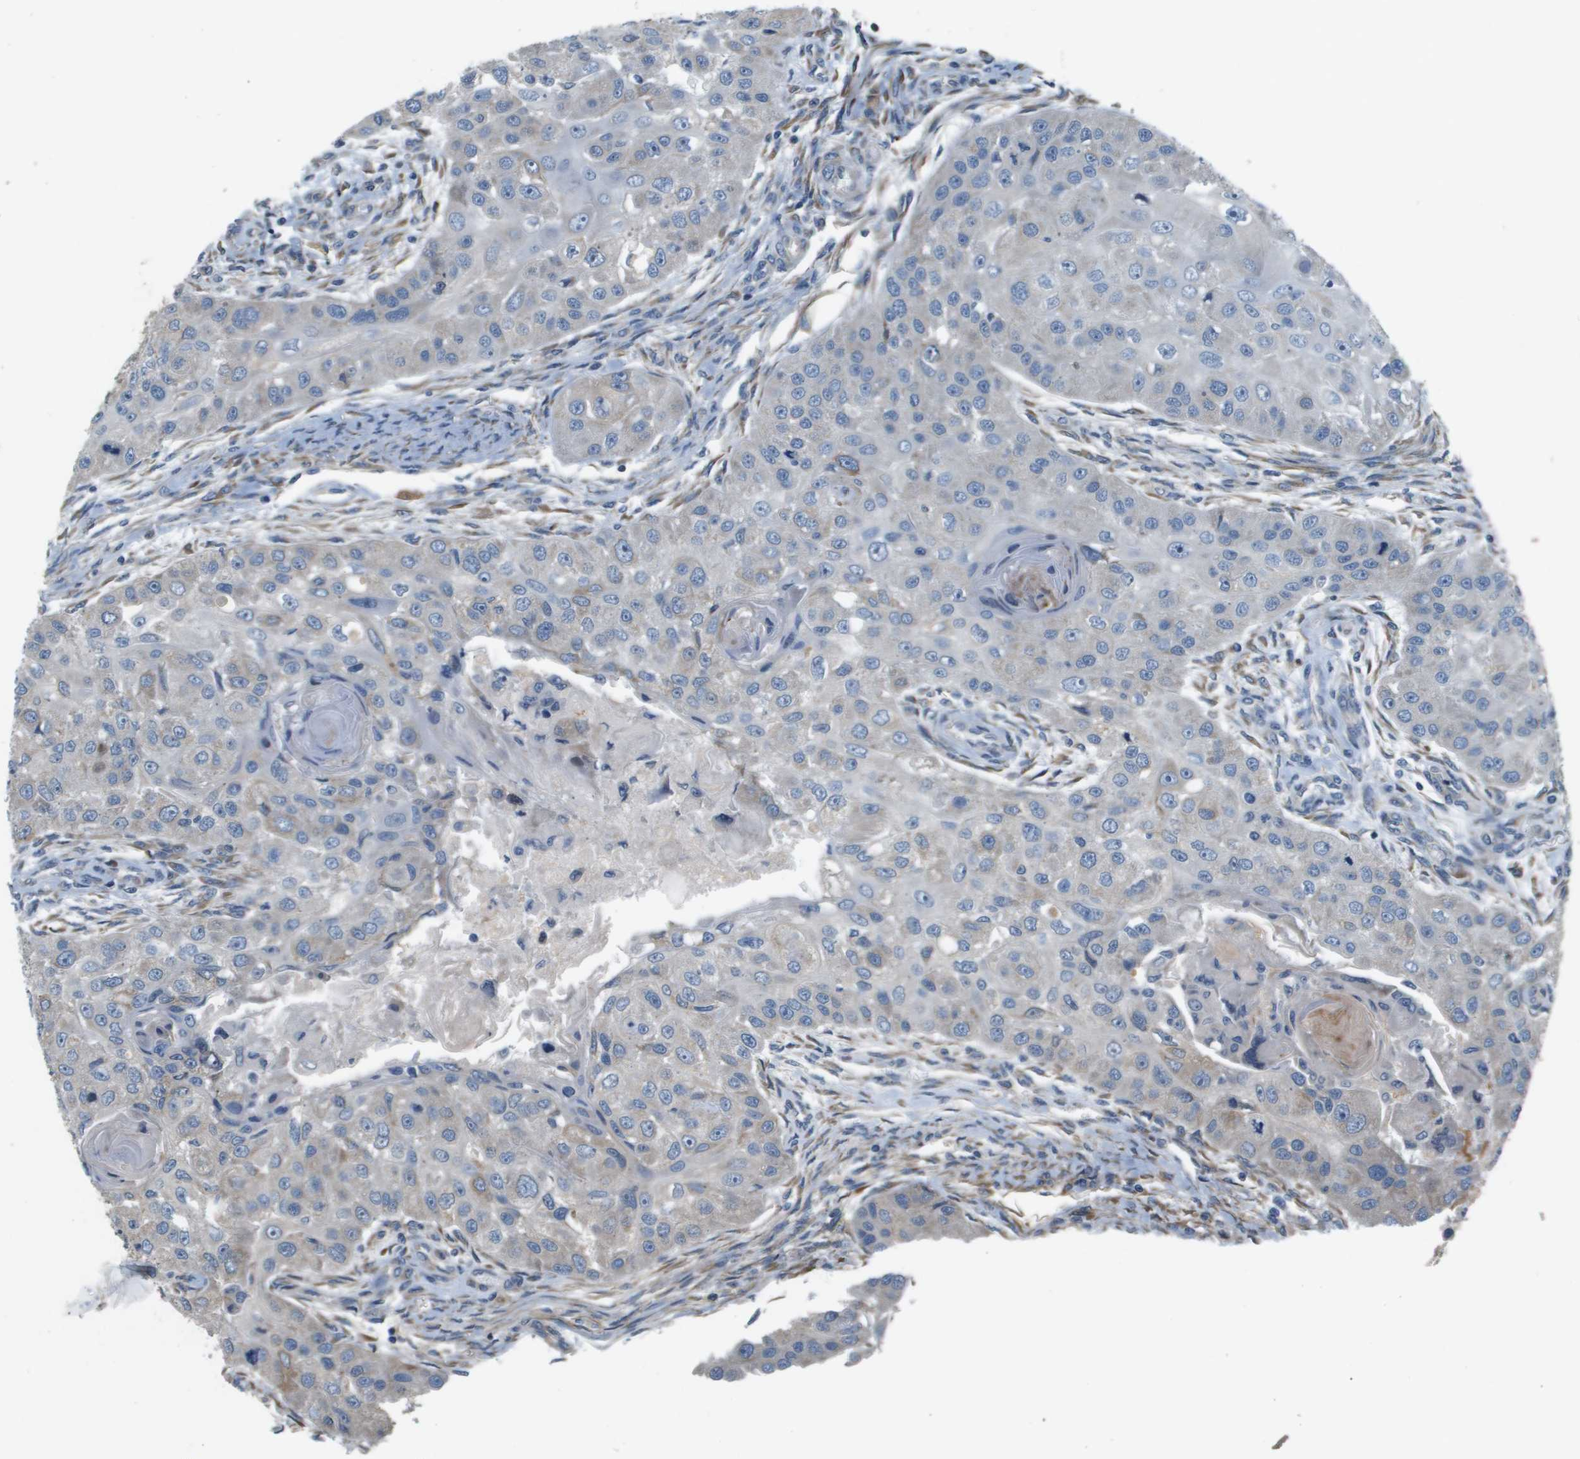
{"staining": {"intensity": "negative", "quantity": "none", "location": "none"}, "tissue": "head and neck cancer", "cell_type": "Tumor cells", "image_type": "cancer", "snomed": [{"axis": "morphology", "description": "Normal tissue, NOS"}, {"axis": "morphology", "description": "Squamous cell carcinoma, NOS"}, {"axis": "topography", "description": "Skeletal muscle"}, {"axis": "topography", "description": "Head-Neck"}], "caption": "DAB immunohistochemical staining of human head and neck squamous cell carcinoma displays no significant positivity in tumor cells. Nuclei are stained in blue.", "gene": "SAMSN1", "patient": {"sex": "male", "age": 51}}